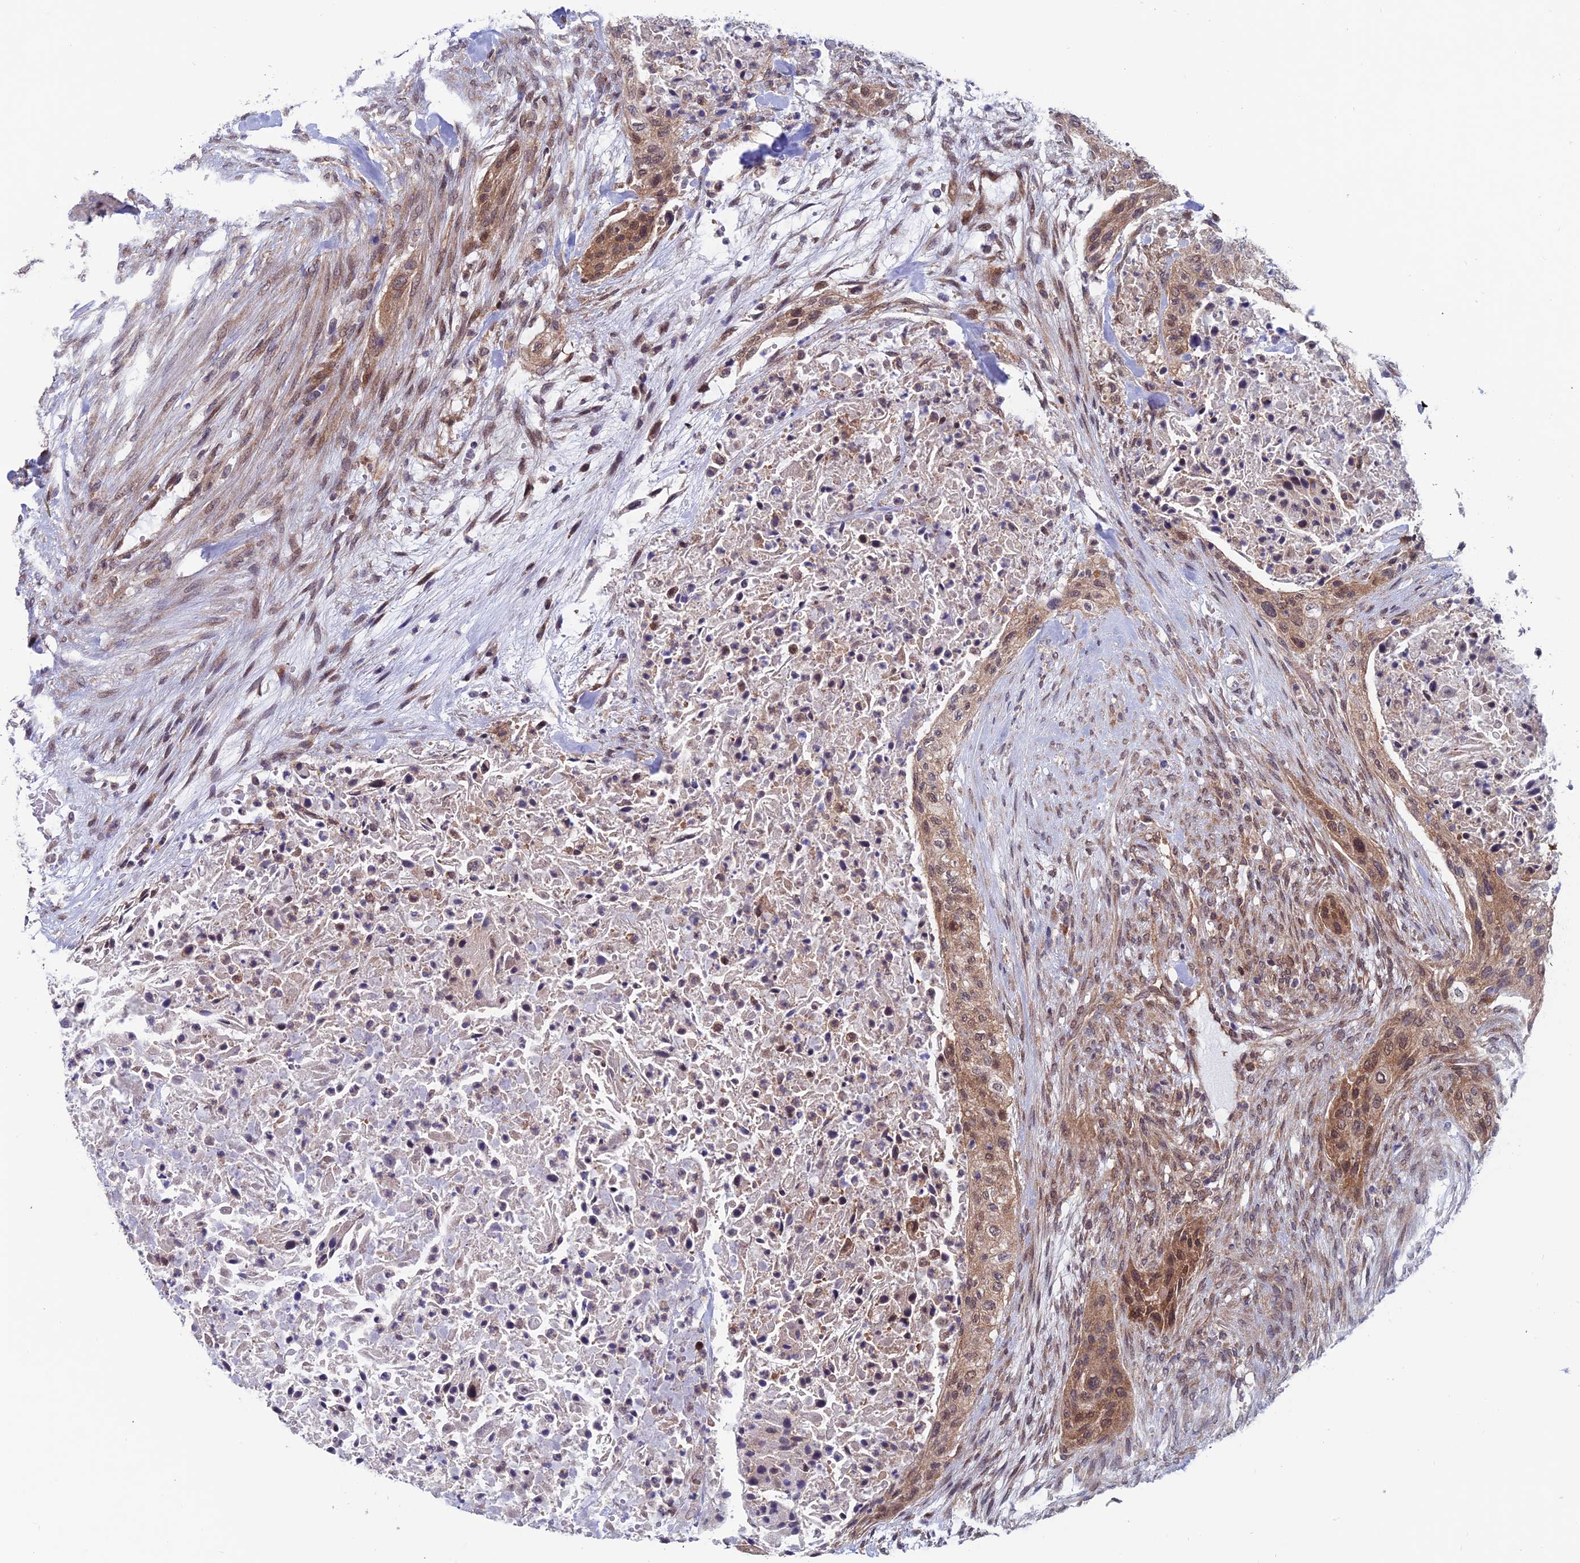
{"staining": {"intensity": "moderate", "quantity": ">75%", "location": "cytoplasmic/membranous,nuclear"}, "tissue": "urothelial cancer", "cell_type": "Tumor cells", "image_type": "cancer", "snomed": [{"axis": "morphology", "description": "Urothelial carcinoma, High grade"}, {"axis": "topography", "description": "Urinary bladder"}], "caption": "IHC photomicrograph of neoplastic tissue: urothelial carcinoma (high-grade) stained using IHC displays medium levels of moderate protein expression localized specifically in the cytoplasmic/membranous and nuclear of tumor cells, appearing as a cytoplasmic/membranous and nuclear brown color.", "gene": "IGBP1", "patient": {"sex": "male", "age": 35}}